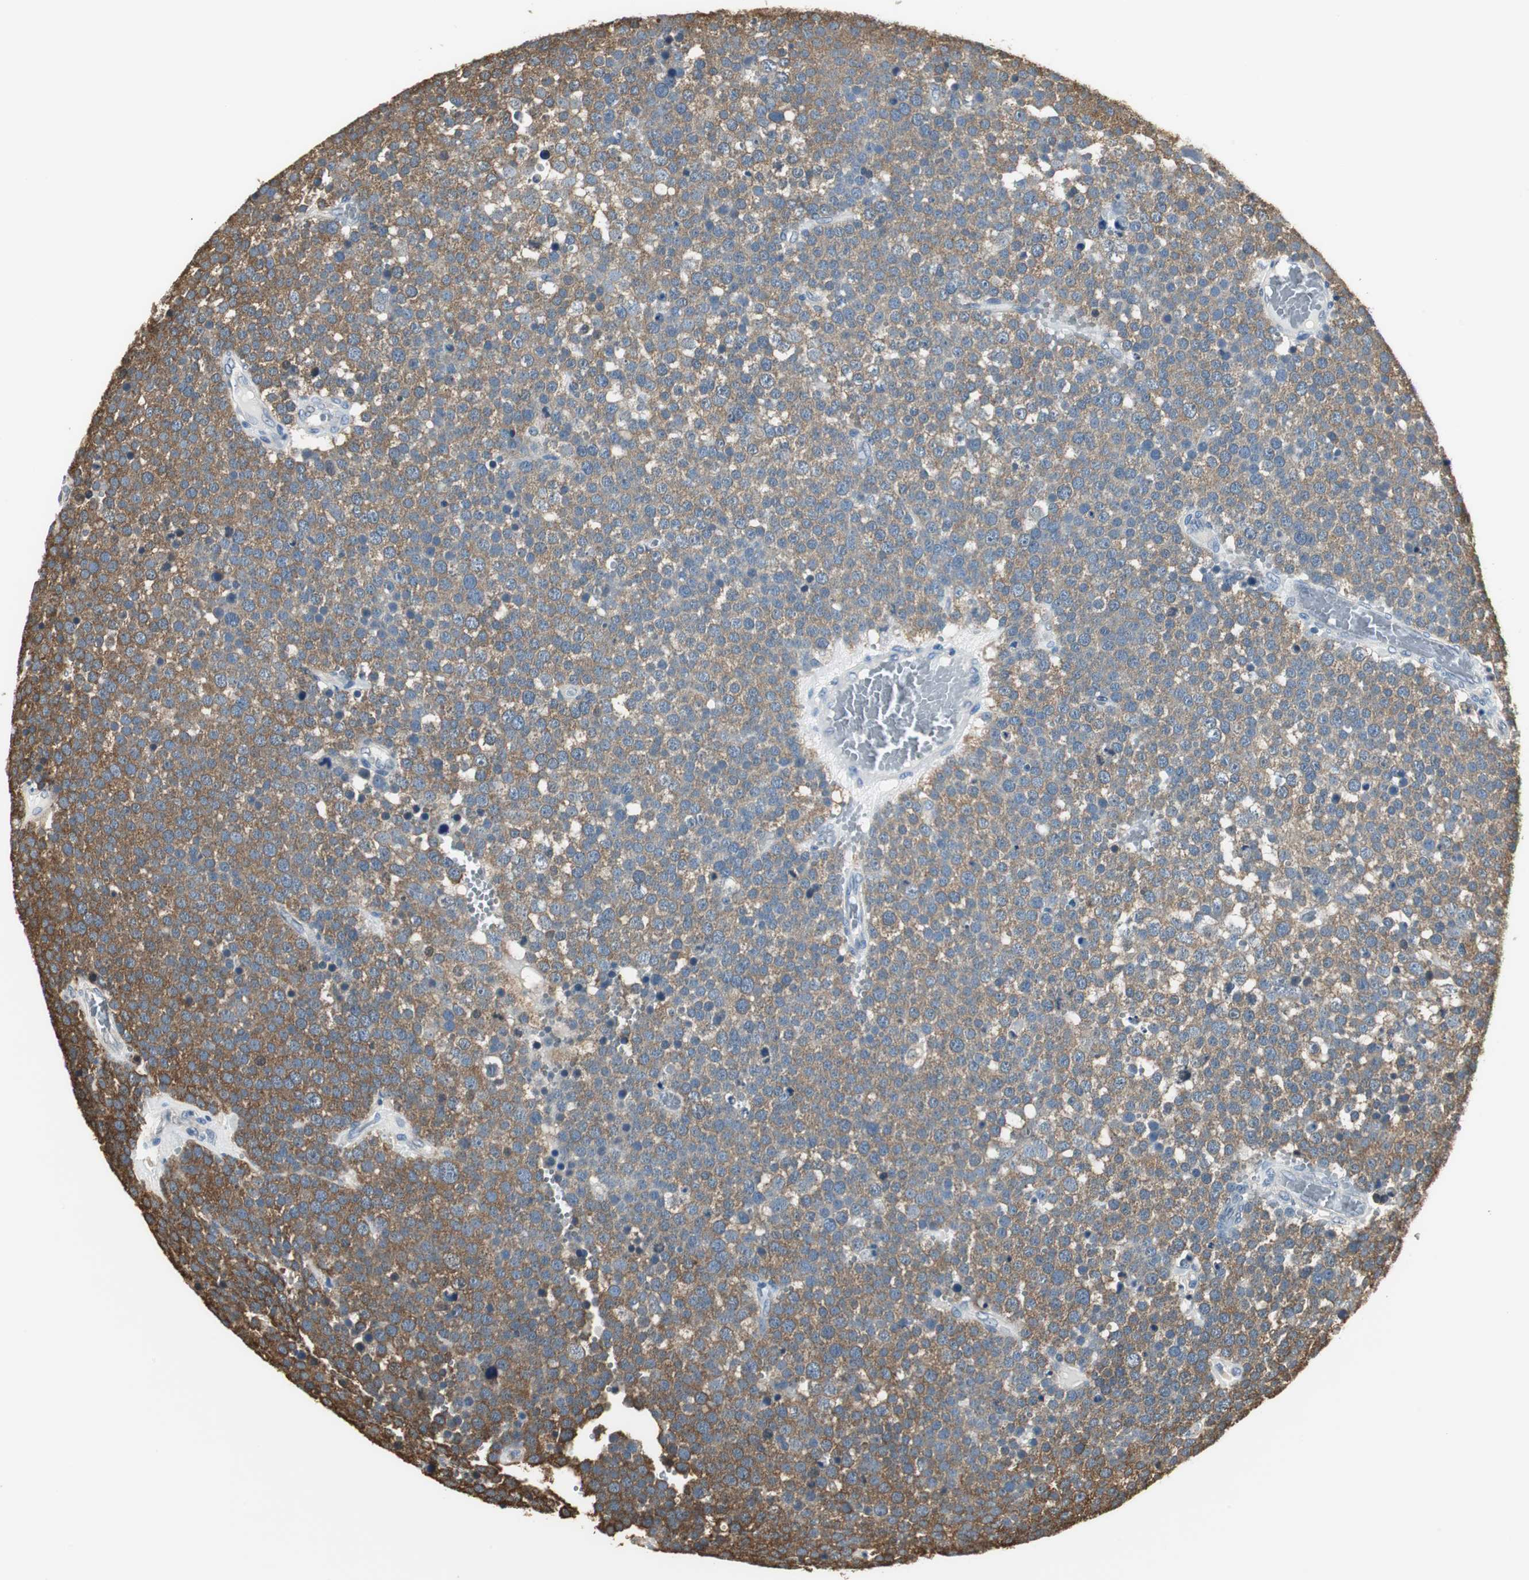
{"staining": {"intensity": "weak", "quantity": ">75%", "location": "cytoplasmic/membranous"}, "tissue": "testis cancer", "cell_type": "Tumor cells", "image_type": "cancer", "snomed": [{"axis": "morphology", "description": "Seminoma, NOS"}, {"axis": "topography", "description": "Testis"}], "caption": "This micrograph reveals immunohistochemistry (IHC) staining of seminoma (testis), with low weak cytoplasmic/membranous expression in about >75% of tumor cells.", "gene": "CCT5", "patient": {"sex": "male", "age": 71}}